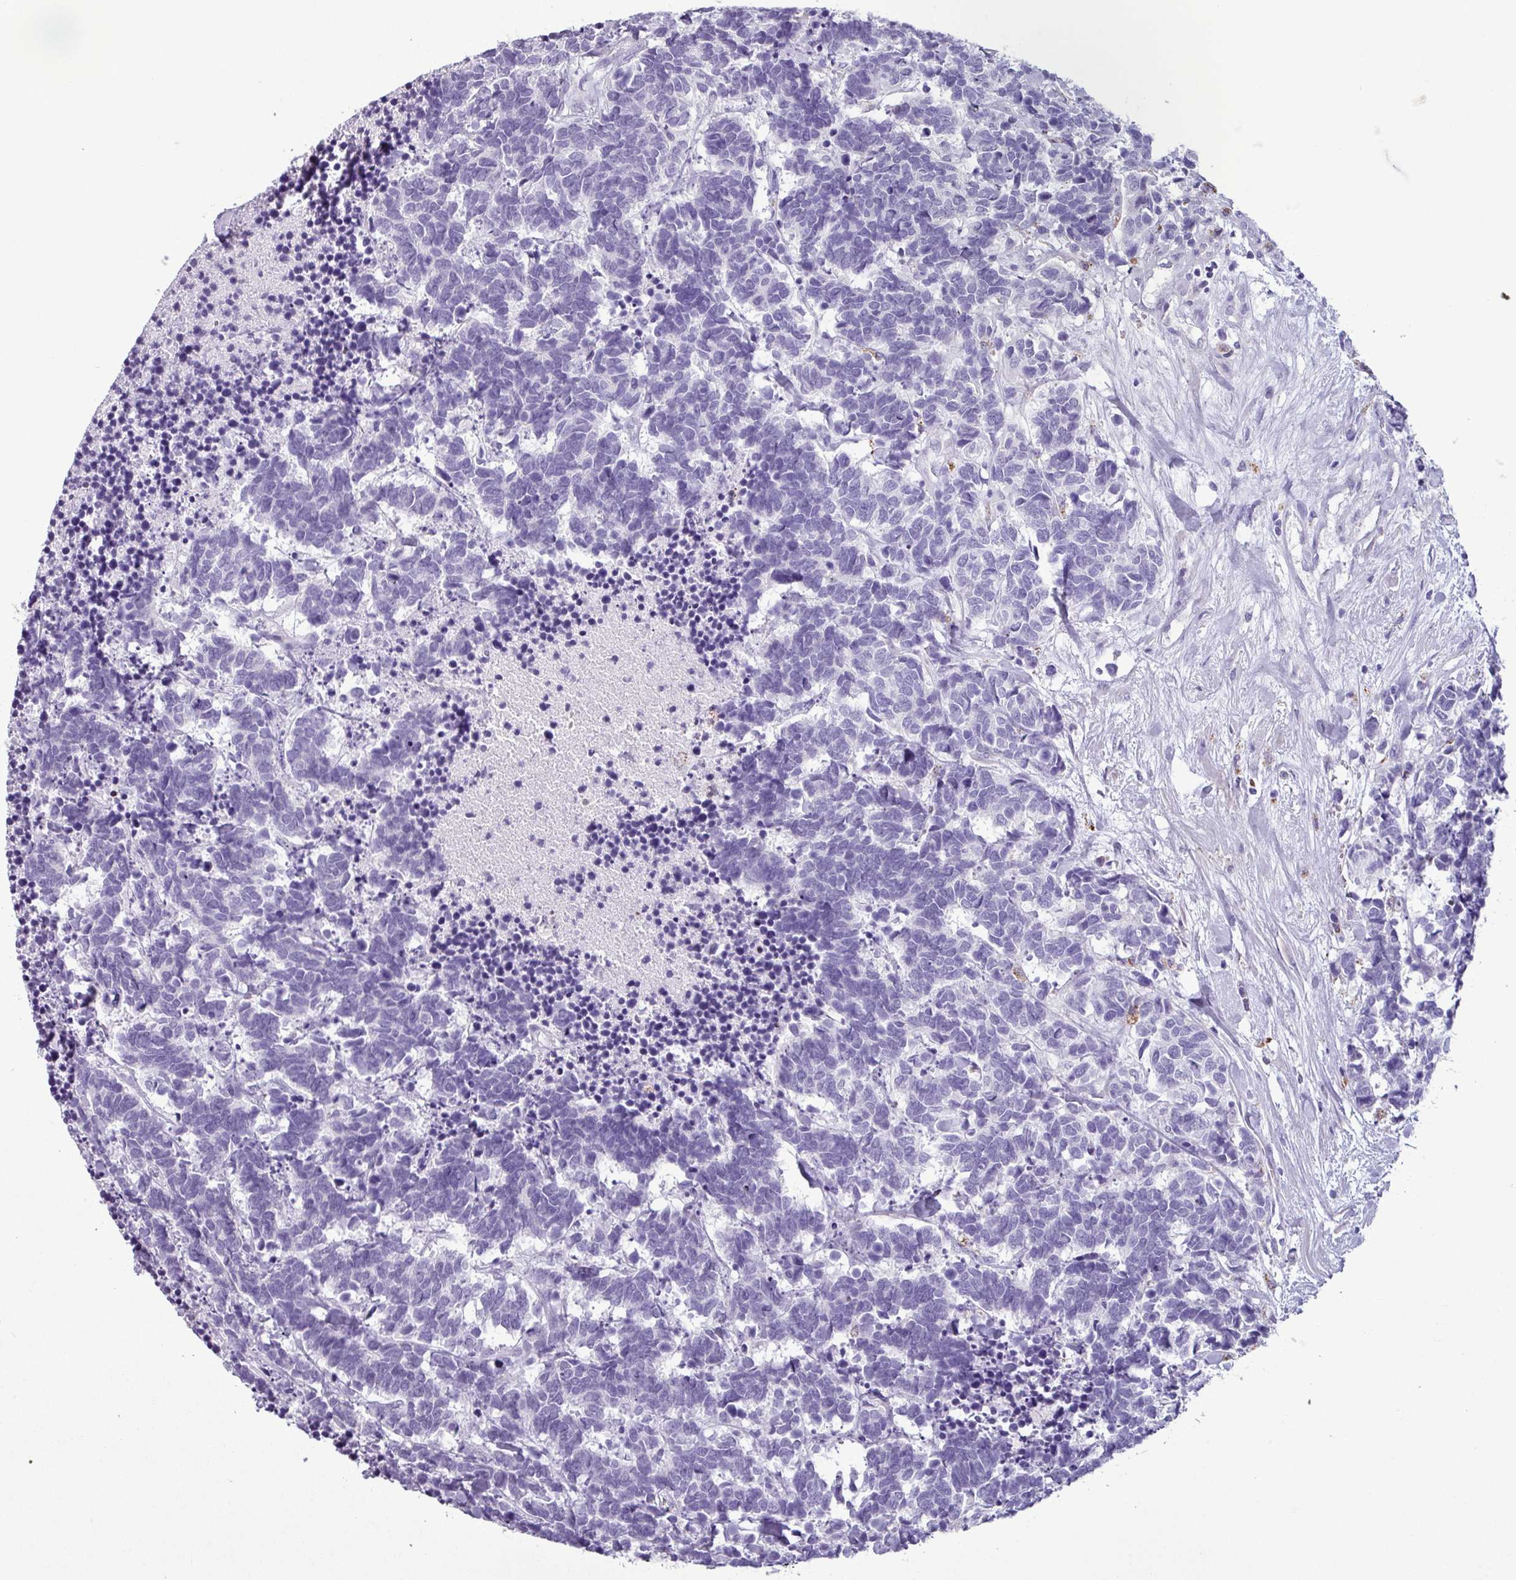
{"staining": {"intensity": "negative", "quantity": "none", "location": "none"}, "tissue": "carcinoid", "cell_type": "Tumor cells", "image_type": "cancer", "snomed": [{"axis": "morphology", "description": "Carcinoma, NOS"}, {"axis": "morphology", "description": "Carcinoid, malignant, NOS"}, {"axis": "topography", "description": "Urinary bladder"}], "caption": "Immunohistochemical staining of human carcinoid reveals no significant expression in tumor cells.", "gene": "ZNF667", "patient": {"sex": "male", "age": 57}}